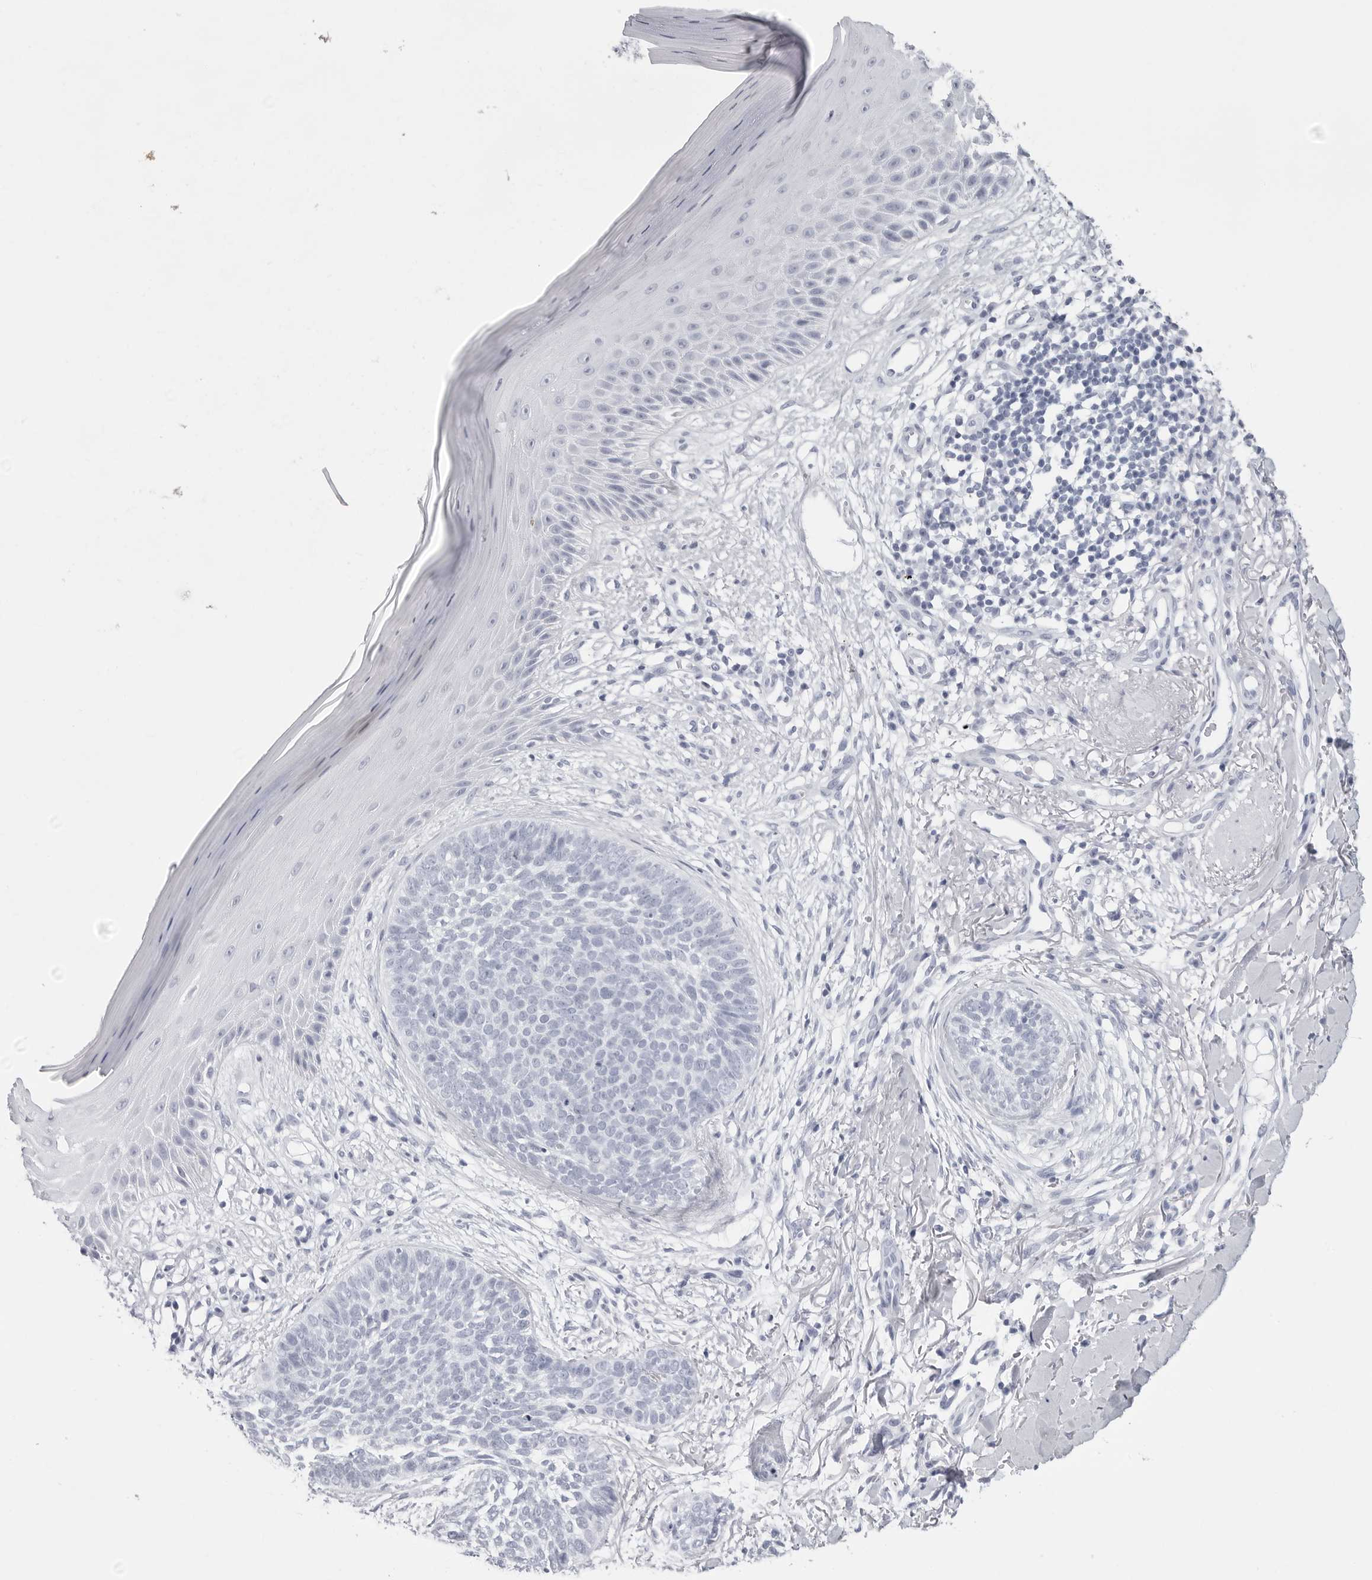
{"staining": {"intensity": "negative", "quantity": "none", "location": "none"}, "tissue": "skin cancer", "cell_type": "Tumor cells", "image_type": "cancer", "snomed": [{"axis": "morphology", "description": "Normal tissue, NOS"}, {"axis": "morphology", "description": "Basal cell carcinoma"}, {"axis": "topography", "description": "Skin"}], "caption": "Skin cancer (basal cell carcinoma) was stained to show a protein in brown. There is no significant positivity in tumor cells.", "gene": "CST2", "patient": {"sex": "male", "age": 67}}